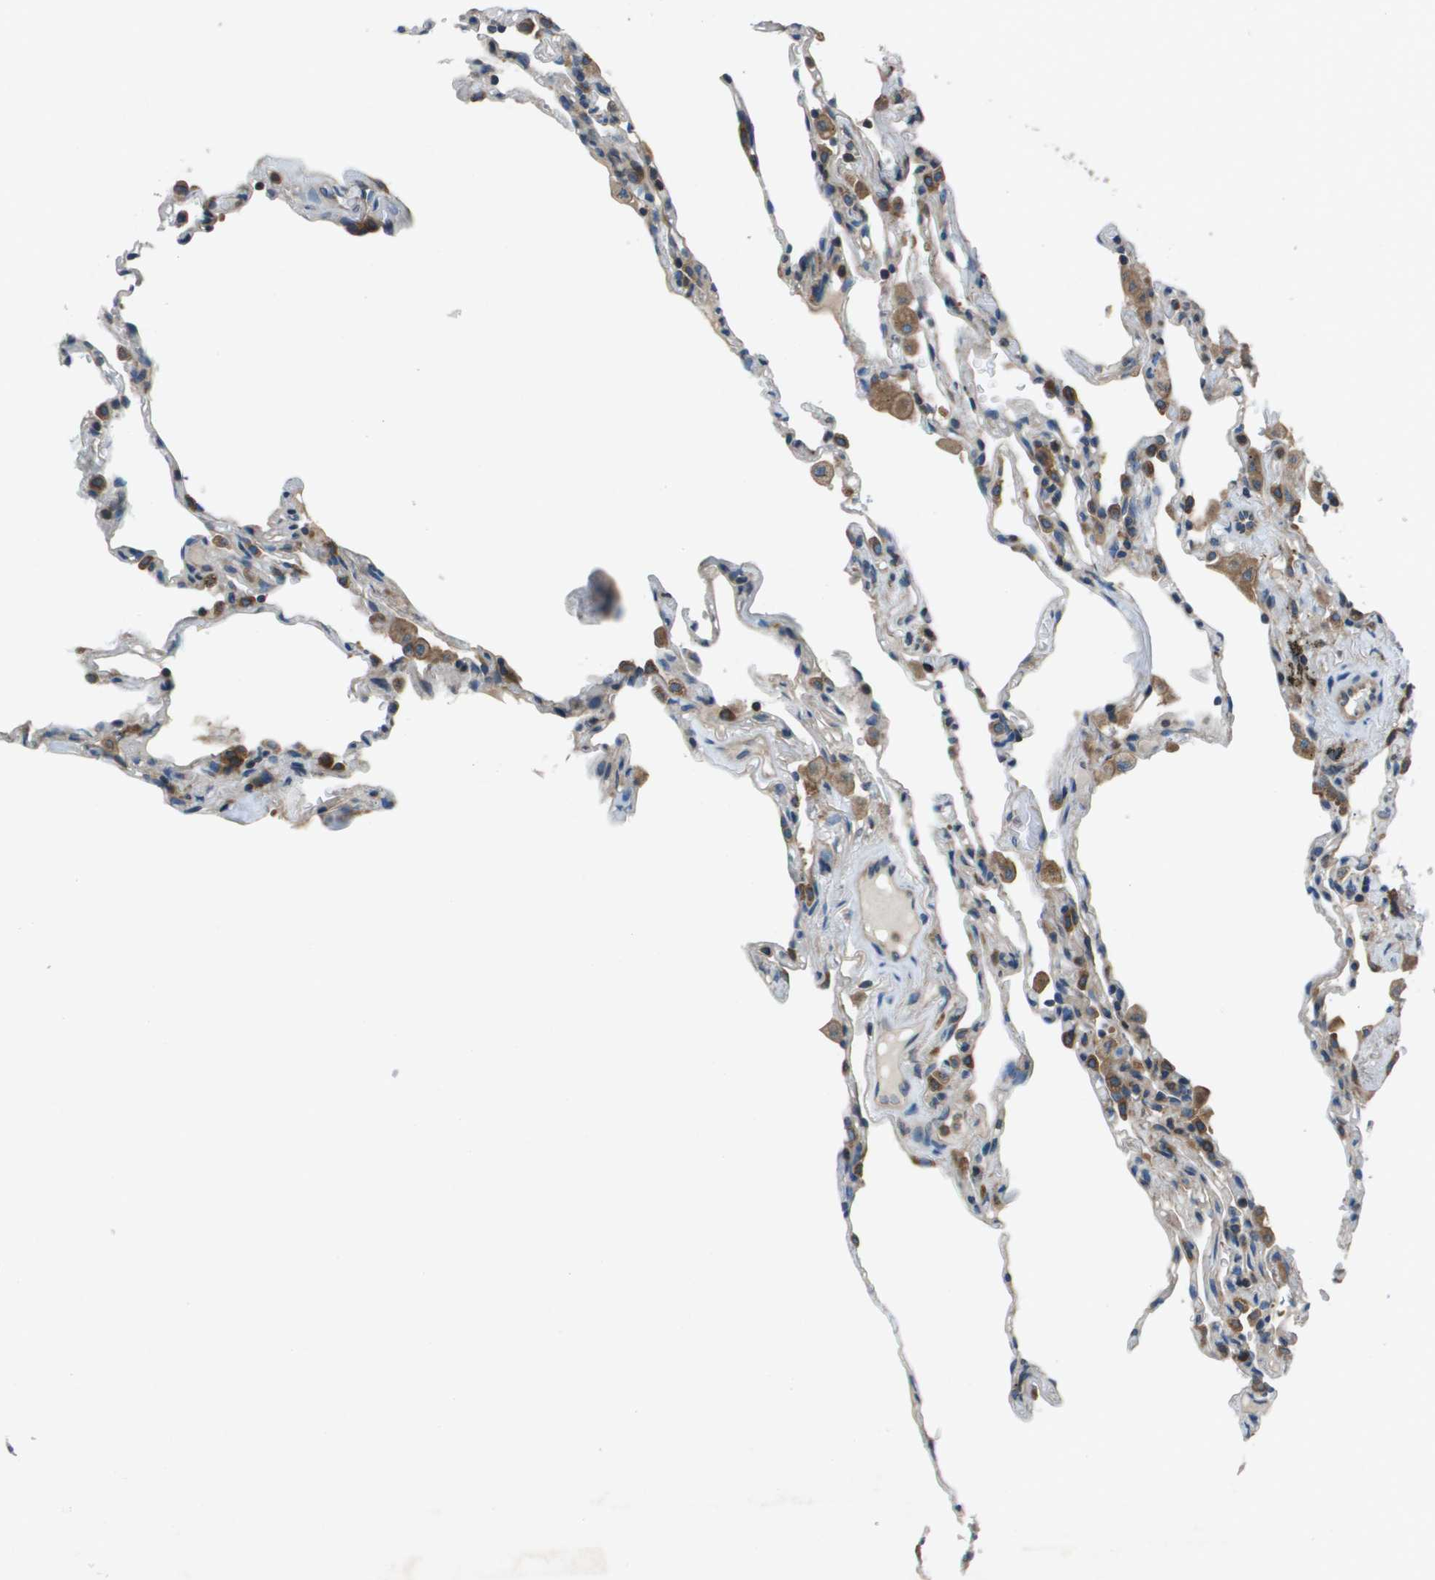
{"staining": {"intensity": "moderate", "quantity": "<25%", "location": "cytoplasmic/membranous"}, "tissue": "lung", "cell_type": "Alveolar cells", "image_type": "normal", "snomed": [{"axis": "morphology", "description": "Normal tissue, NOS"}, {"axis": "topography", "description": "Lung"}], "caption": "Normal lung displays moderate cytoplasmic/membranous positivity in approximately <25% of alveolar cells.", "gene": "ARFGAP2", "patient": {"sex": "male", "age": 59}}